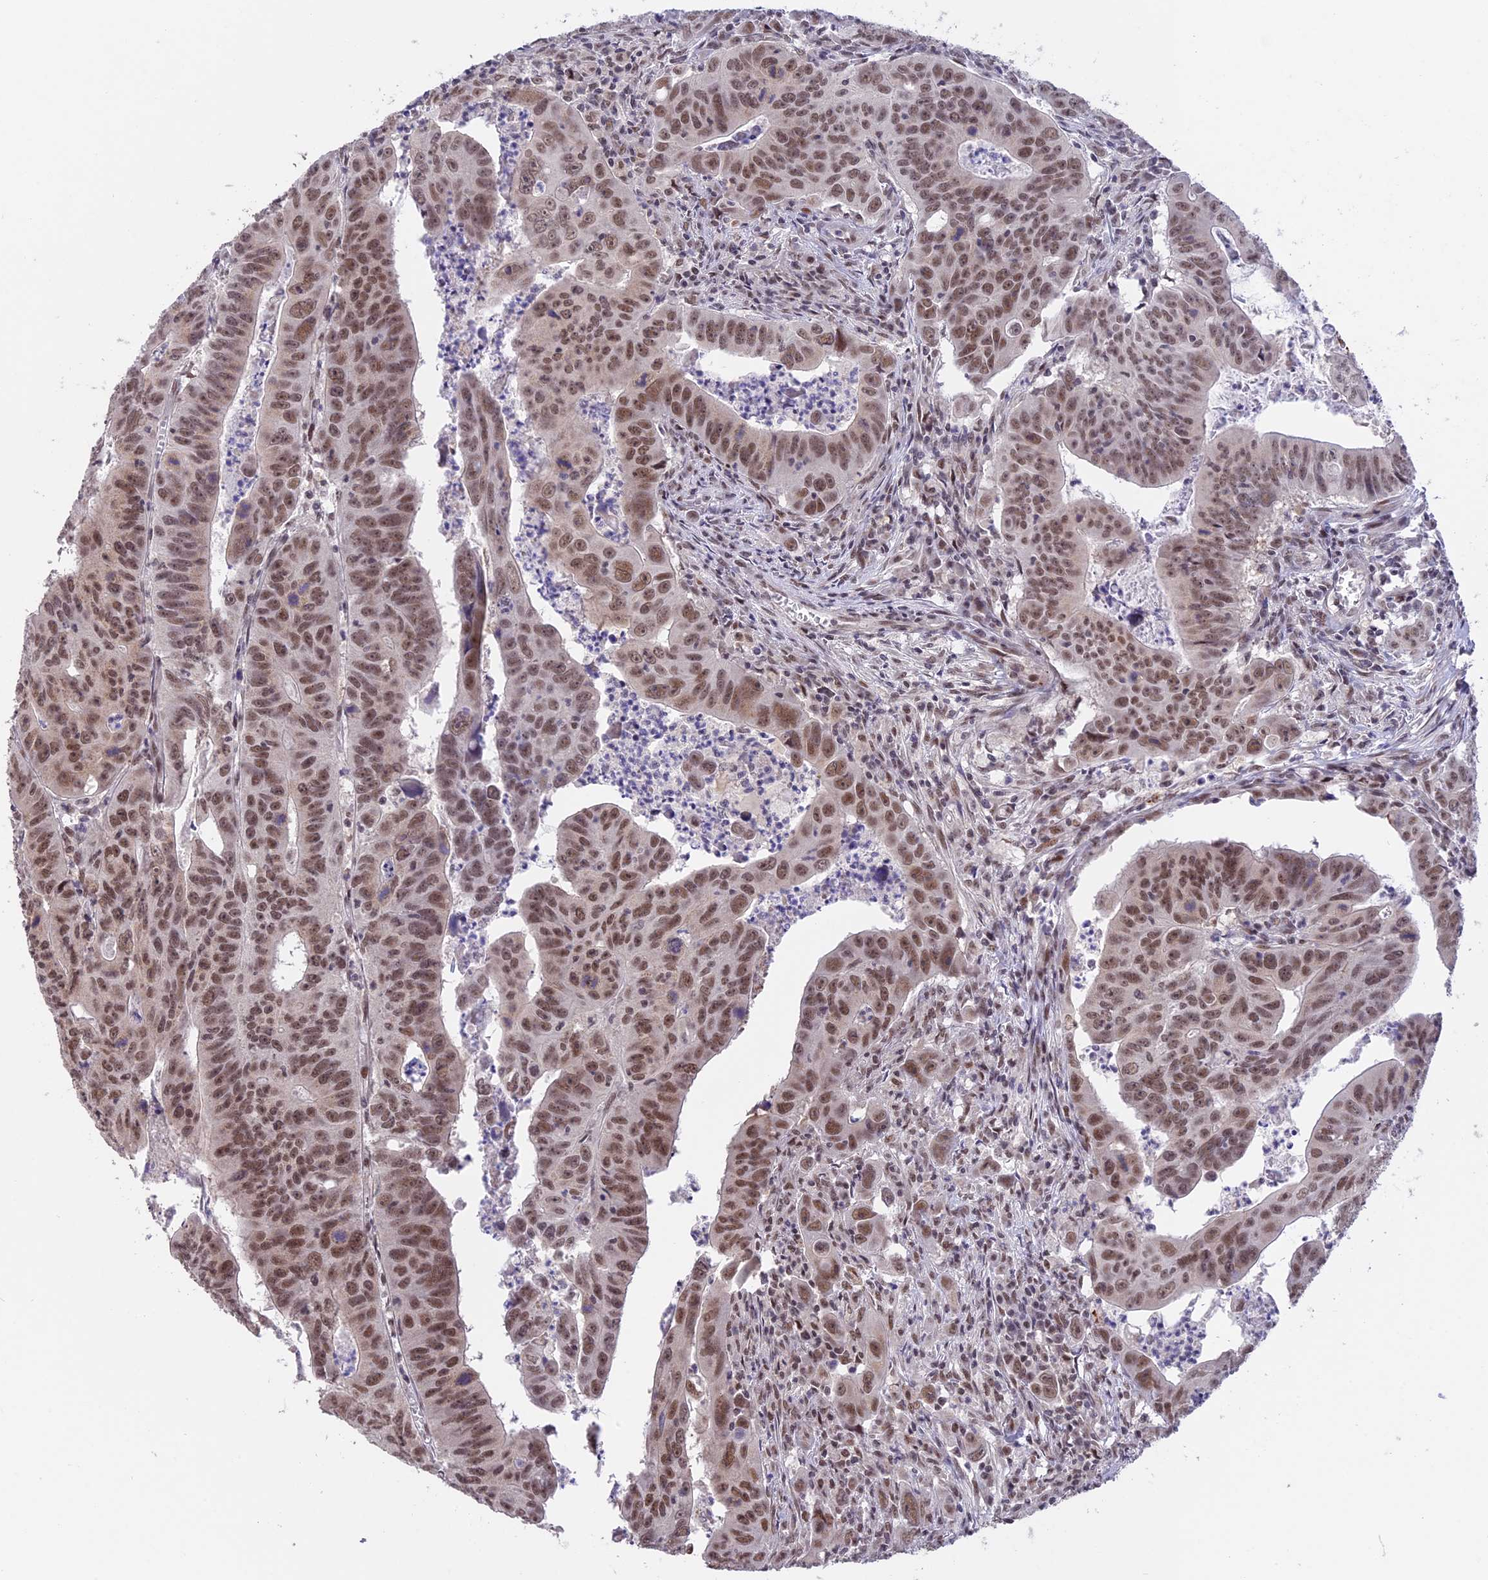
{"staining": {"intensity": "moderate", "quantity": ">75%", "location": "nuclear"}, "tissue": "colorectal cancer", "cell_type": "Tumor cells", "image_type": "cancer", "snomed": [{"axis": "morphology", "description": "Adenocarcinoma, NOS"}, {"axis": "topography", "description": "Rectum"}], "caption": "High-magnification brightfield microscopy of colorectal cancer (adenocarcinoma) stained with DAB (brown) and counterstained with hematoxylin (blue). tumor cells exhibit moderate nuclear staining is identified in approximately>75% of cells.", "gene": "POLR2C", "patient": {"sex": "male", "age": 69}}